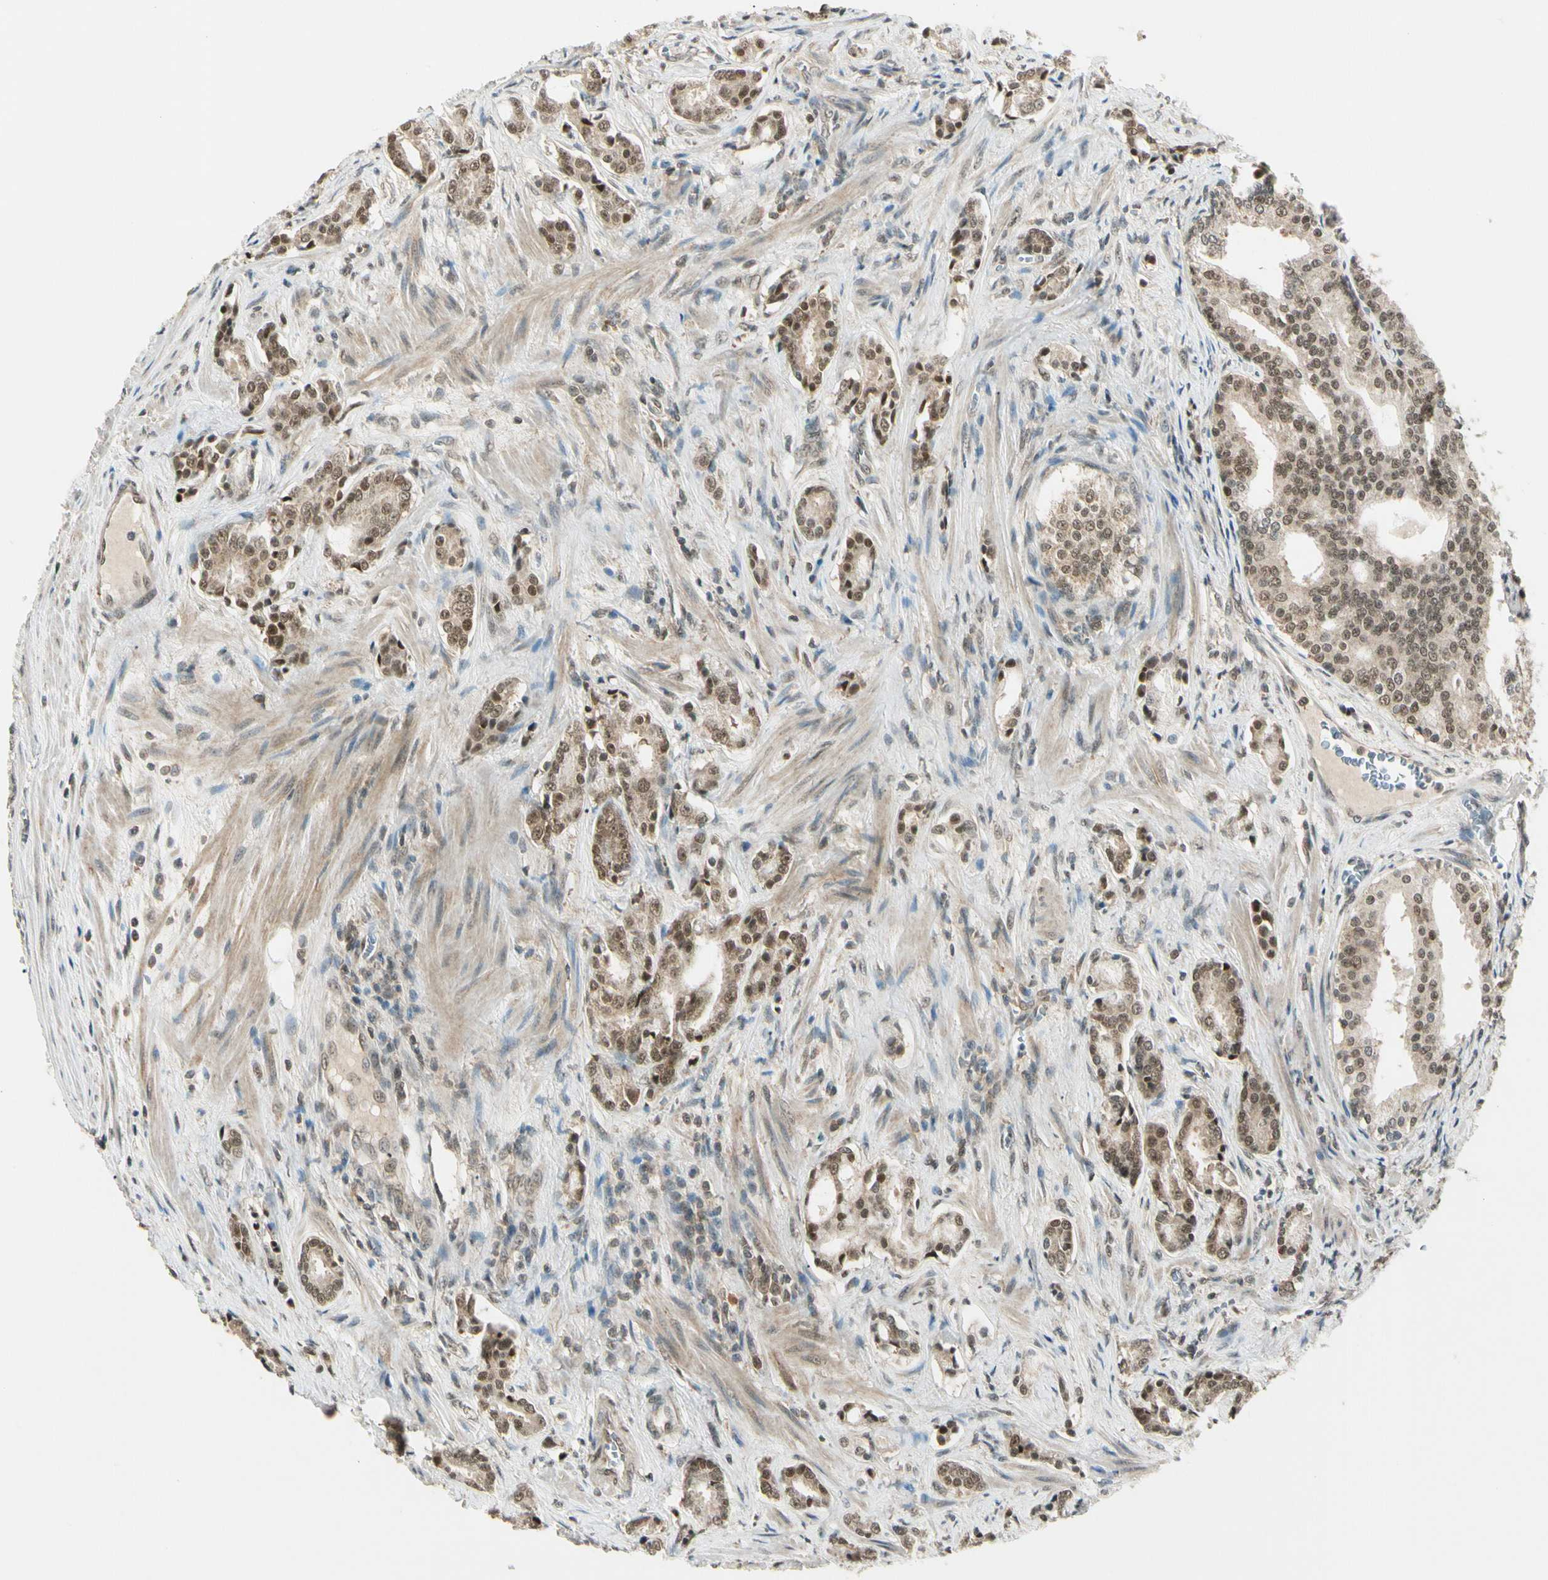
{"staining": {"intensity": "moderate", "quantity": ">75%", "location": "cytoplasmic/membranous,nuclear"}, "tissue": "prostate cancer", "cell_type": "Tumor cells", "image_type": "cancer", "snomed": [{"axis": "morphology", "description": "Adenocarcinoma, Low grade"}, {"axis": "topography", "description": "Prostate"}], "caption": "DAB (3,3'-diaminobenzidine) immunohistochemical staining of prostate cancer (adenocarcinoma (low-grade)) exhibits moderate cytoplasmic/membranous and nuclear protein staining in about >75% of tumor cells.", "gene": "ZSCAN12", "patient": {"sex": "male", "age": 58}}